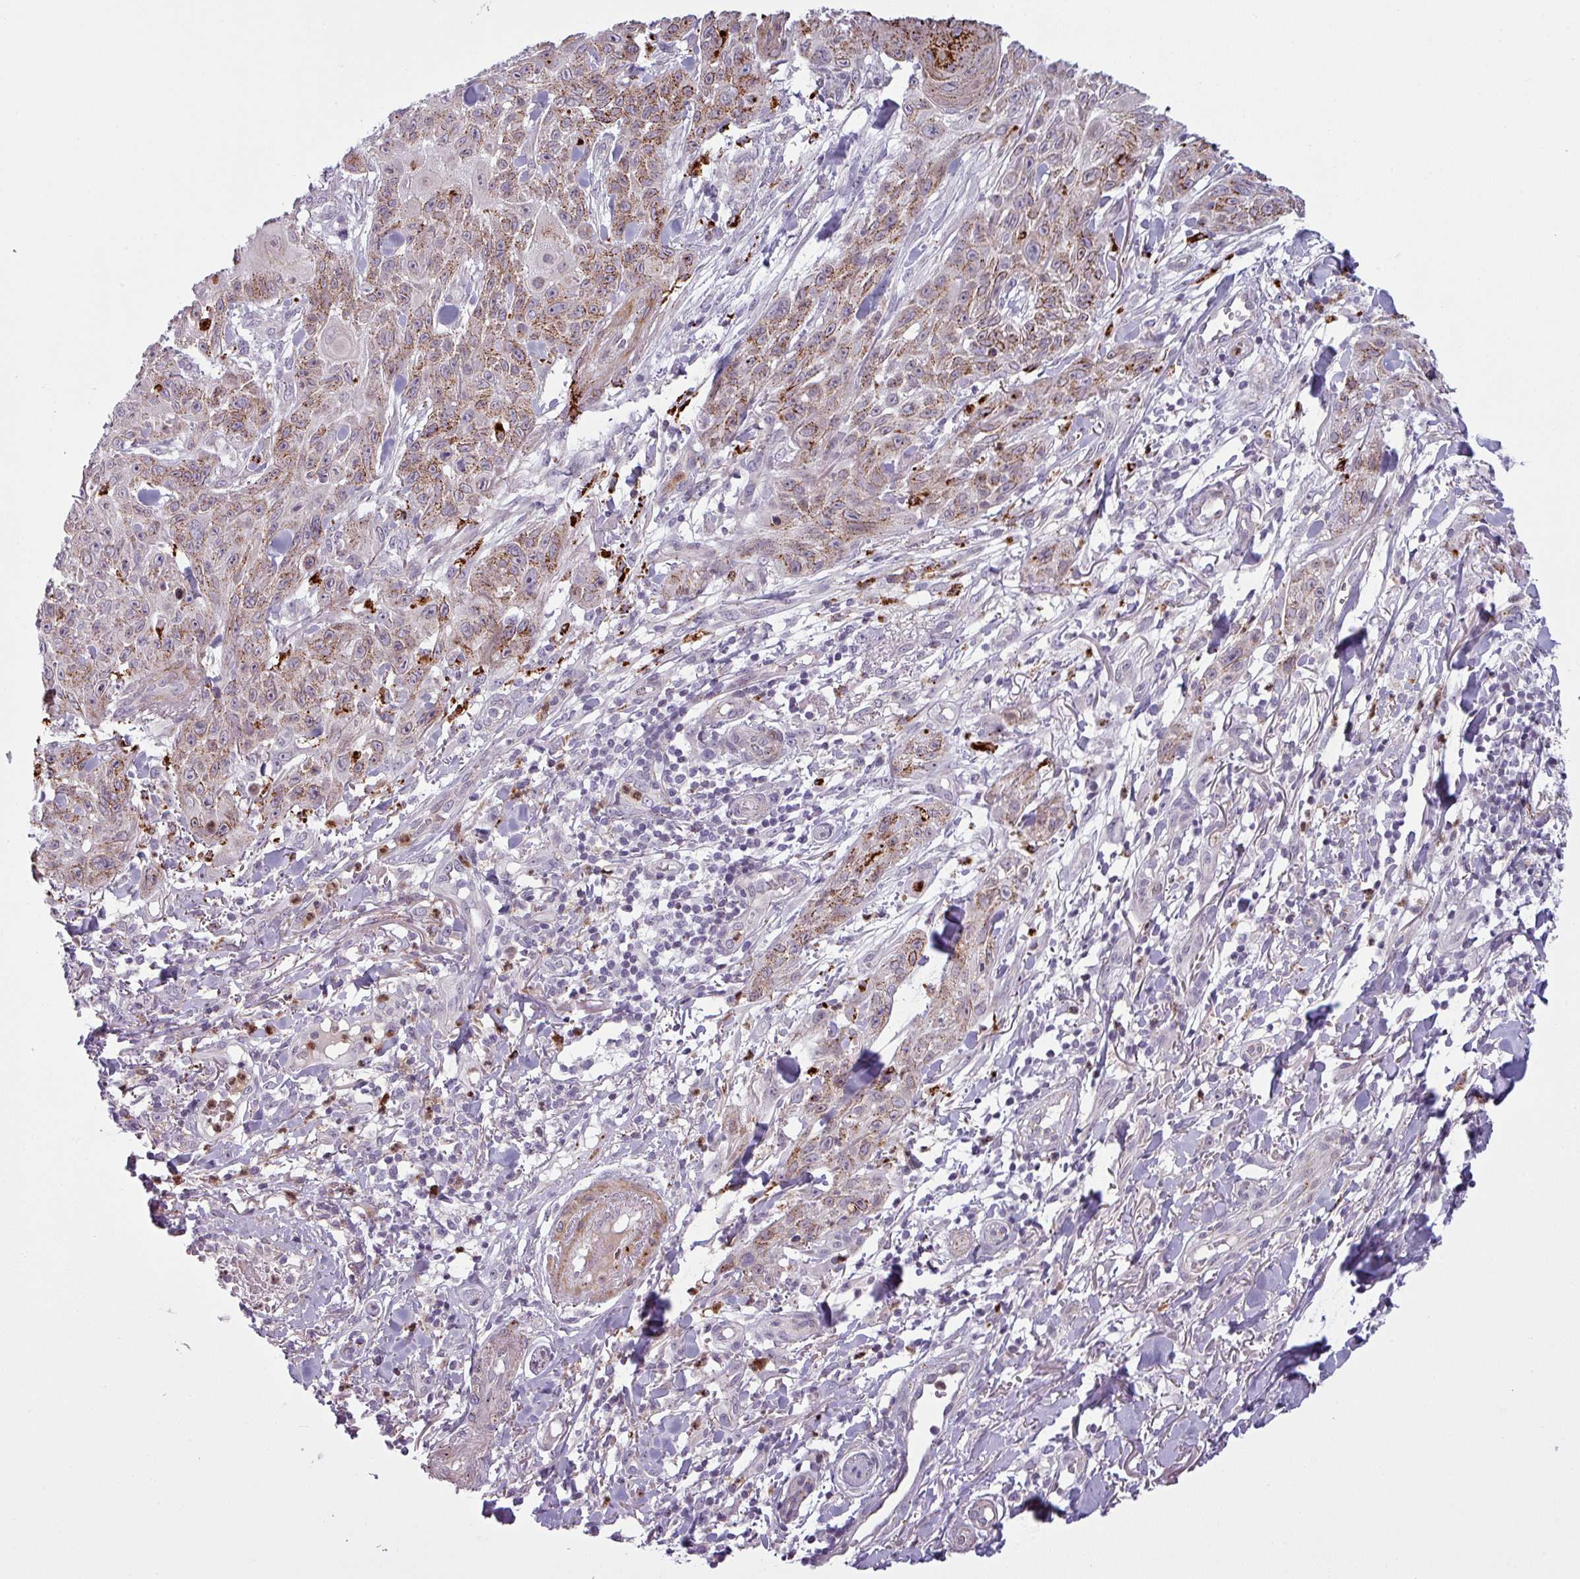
{"staining": {"intensity": "moderate", "quantity": "25%-75%", "location": "cytoplasmic/membranous"}, "tissue": "skin cancer", "cell_type": "Tumor cells", "image_type": "cancer", "snomed": [{"axis": "morphology", "description": "Squamous cell carcinoma, NOS"}, {"axis": "topography", "description": "Skin"}], "caption": "Skin squamous cell carcinoma tissue exhibits moderate cytoplasmic/membranous positivity in about 25%-75% of tumor cells, visualized by immunohistochemistry.", "gene": "MAP7D2", "patient": {"sex": "male", "age": 86}}